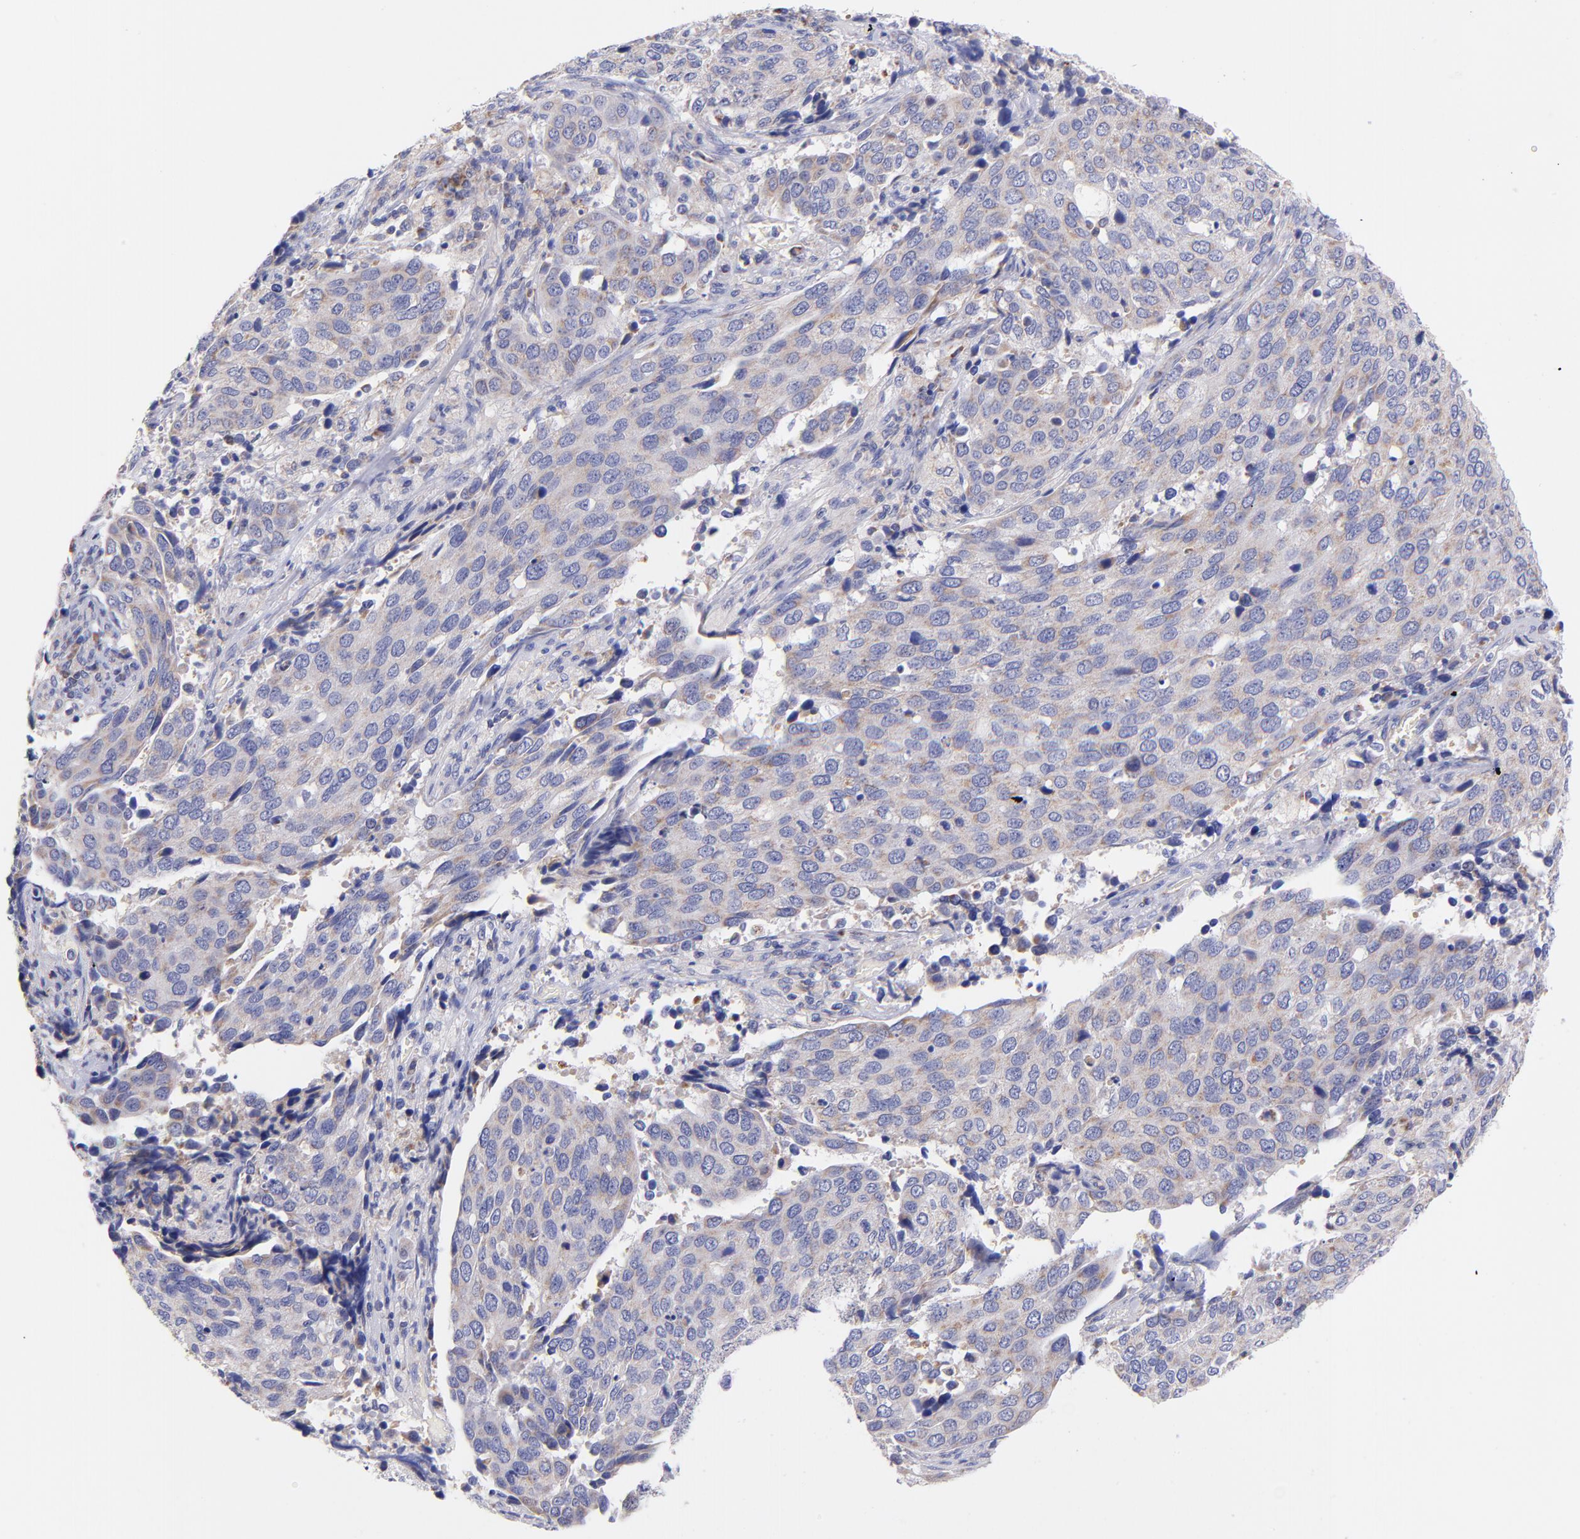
{"staining": {"intensity": "weak", "quantity": "25%-75%", "location": "cytoplasmic/membranous"}, "tissue": "cervical cancer", "cell_type": "Tumor cells", "image_type": "cancer", "snomed": [{"axis": "morphology", "description": "Squamous cell carcinoma, NOS"}, {"axis": "topography", "description": "Cervix"}], "caption": "Immunohistochemical staining of human cervical squamous cell carcinoma demonstrates low levels of weak cytoplasmic/membranous protein staining in approximately 25%-75% of tumor cells. The protein of interest is stained brown, and the nuclei are stained in blue (DAB (3,3'-diaminobenzidine) IHC with brightfield microscopy, high magnification).", "gene": "NDUFB7", "patient": {"sex": "female", "age": 54}}